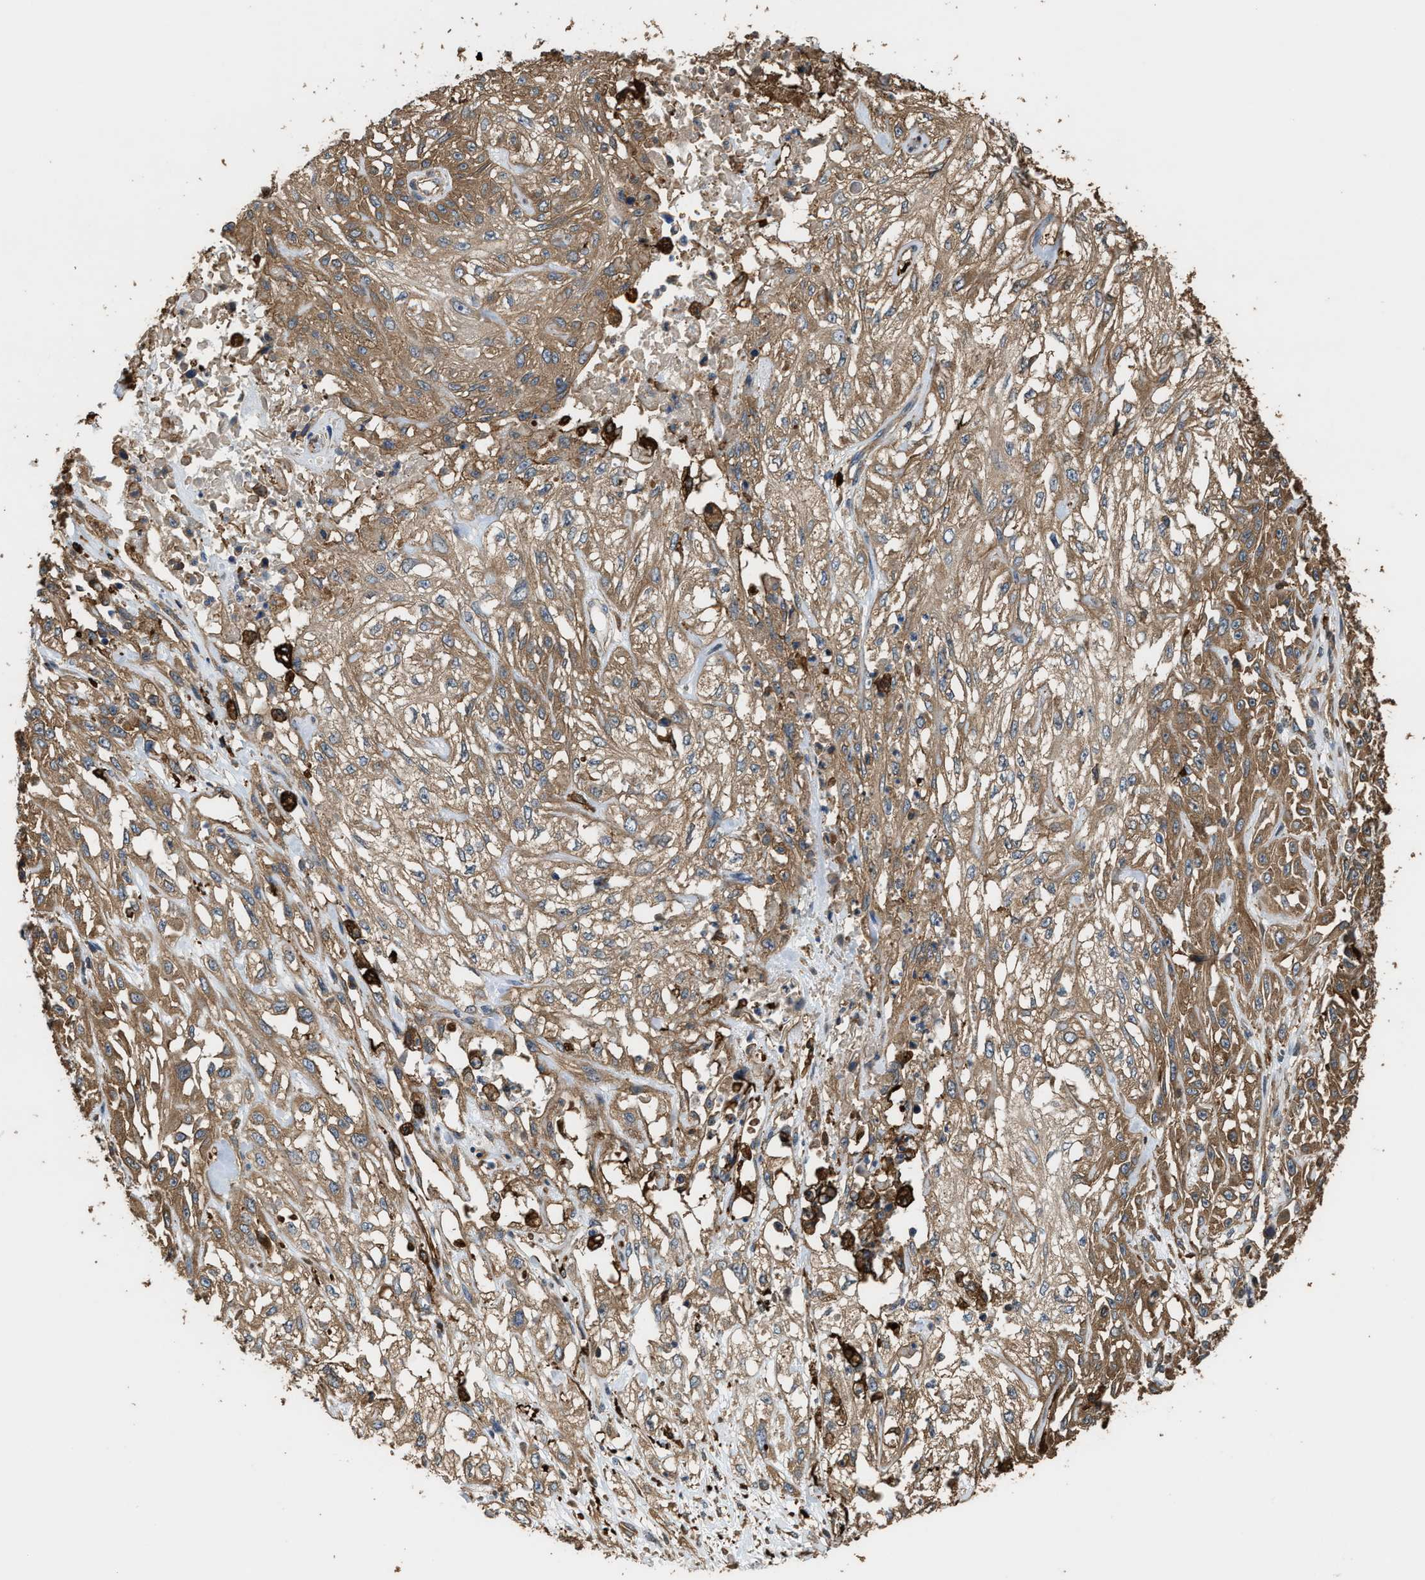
{"staining": {"intensity": "moderate", "quantity": ">75%", "location": "cytoplasmic/membranous"}, "tissue": "skin cancer", "cell_type": "Tumor cells", "image_type": "cancer", "snomed": [{"axis": "morphology", "description": "Squamous cell carcinoma, NOS"}, {"axis": "morphology", "description": "Squamous cell carcinoma, metastatic, NOS"}, {"axis": "topography", "description": "Skin"}, {"axis": "topography", "description": "Lymph node"}], "caption": "Moderate cytoplasmic/membranous staining for a protein is appreciated in about >75% of tumor cells of squamous cell carcinoma (skin) using immunohistochemistry.", "gene": "ATIC", "patient": {"sex": "male", "age": 75}}